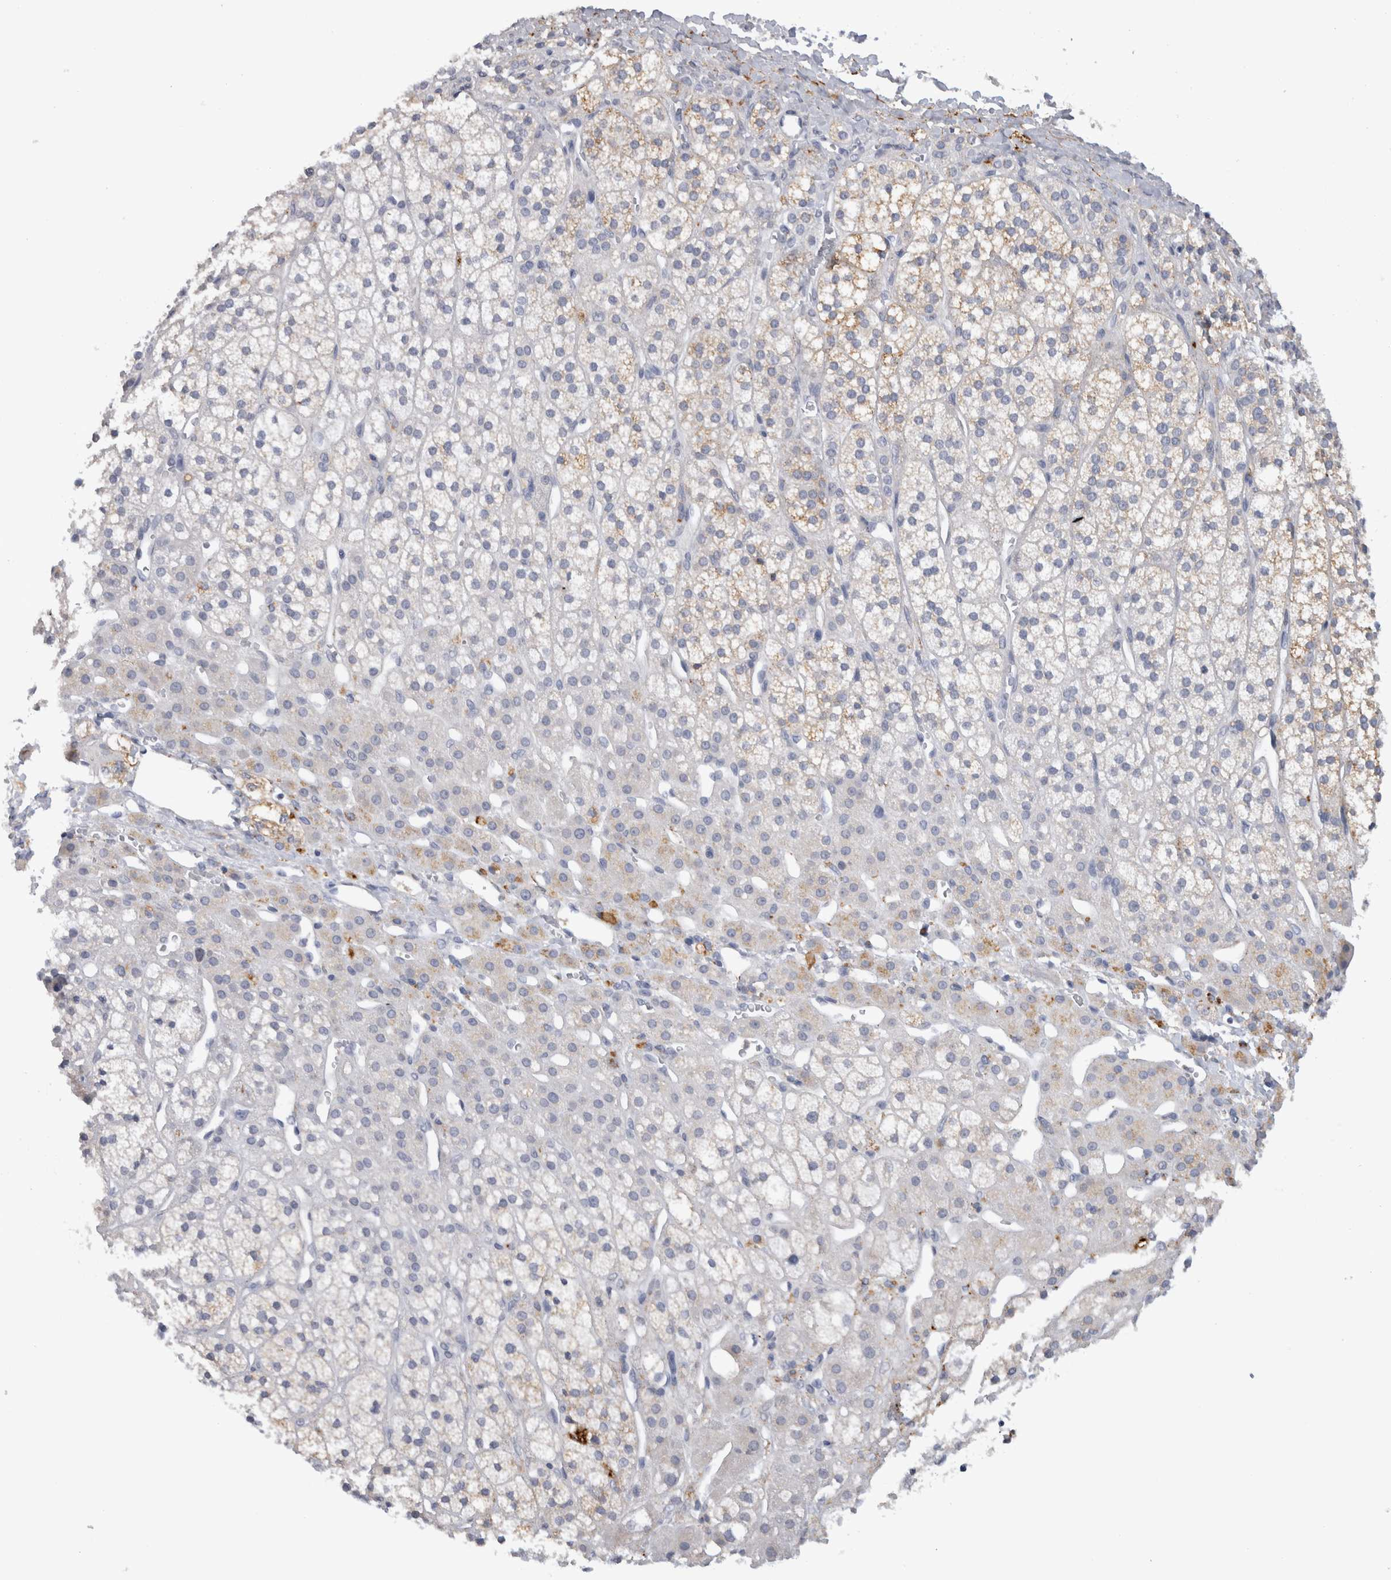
{"staining": {"intensity": "weak", "quantity": "<25%", "location": "cytoplasmic/membranous"}, "tissue": "adrenal gland", "cell_type": "Glandular cells", "image_type": "normal", "snomed": [{"axis": "morphology", "description": "Normal tissue, NOS"}, {"axis": "topography", "description": "Adrenal gland"}], "caption": "Immunohistochemistry of benign human adrenal gland displays no expression in glandular cells. (DAB immunohistochemistry with hematoxylin counter stain).", "gene": "CD63", "patient": {"sex": "male", "age": 56}}